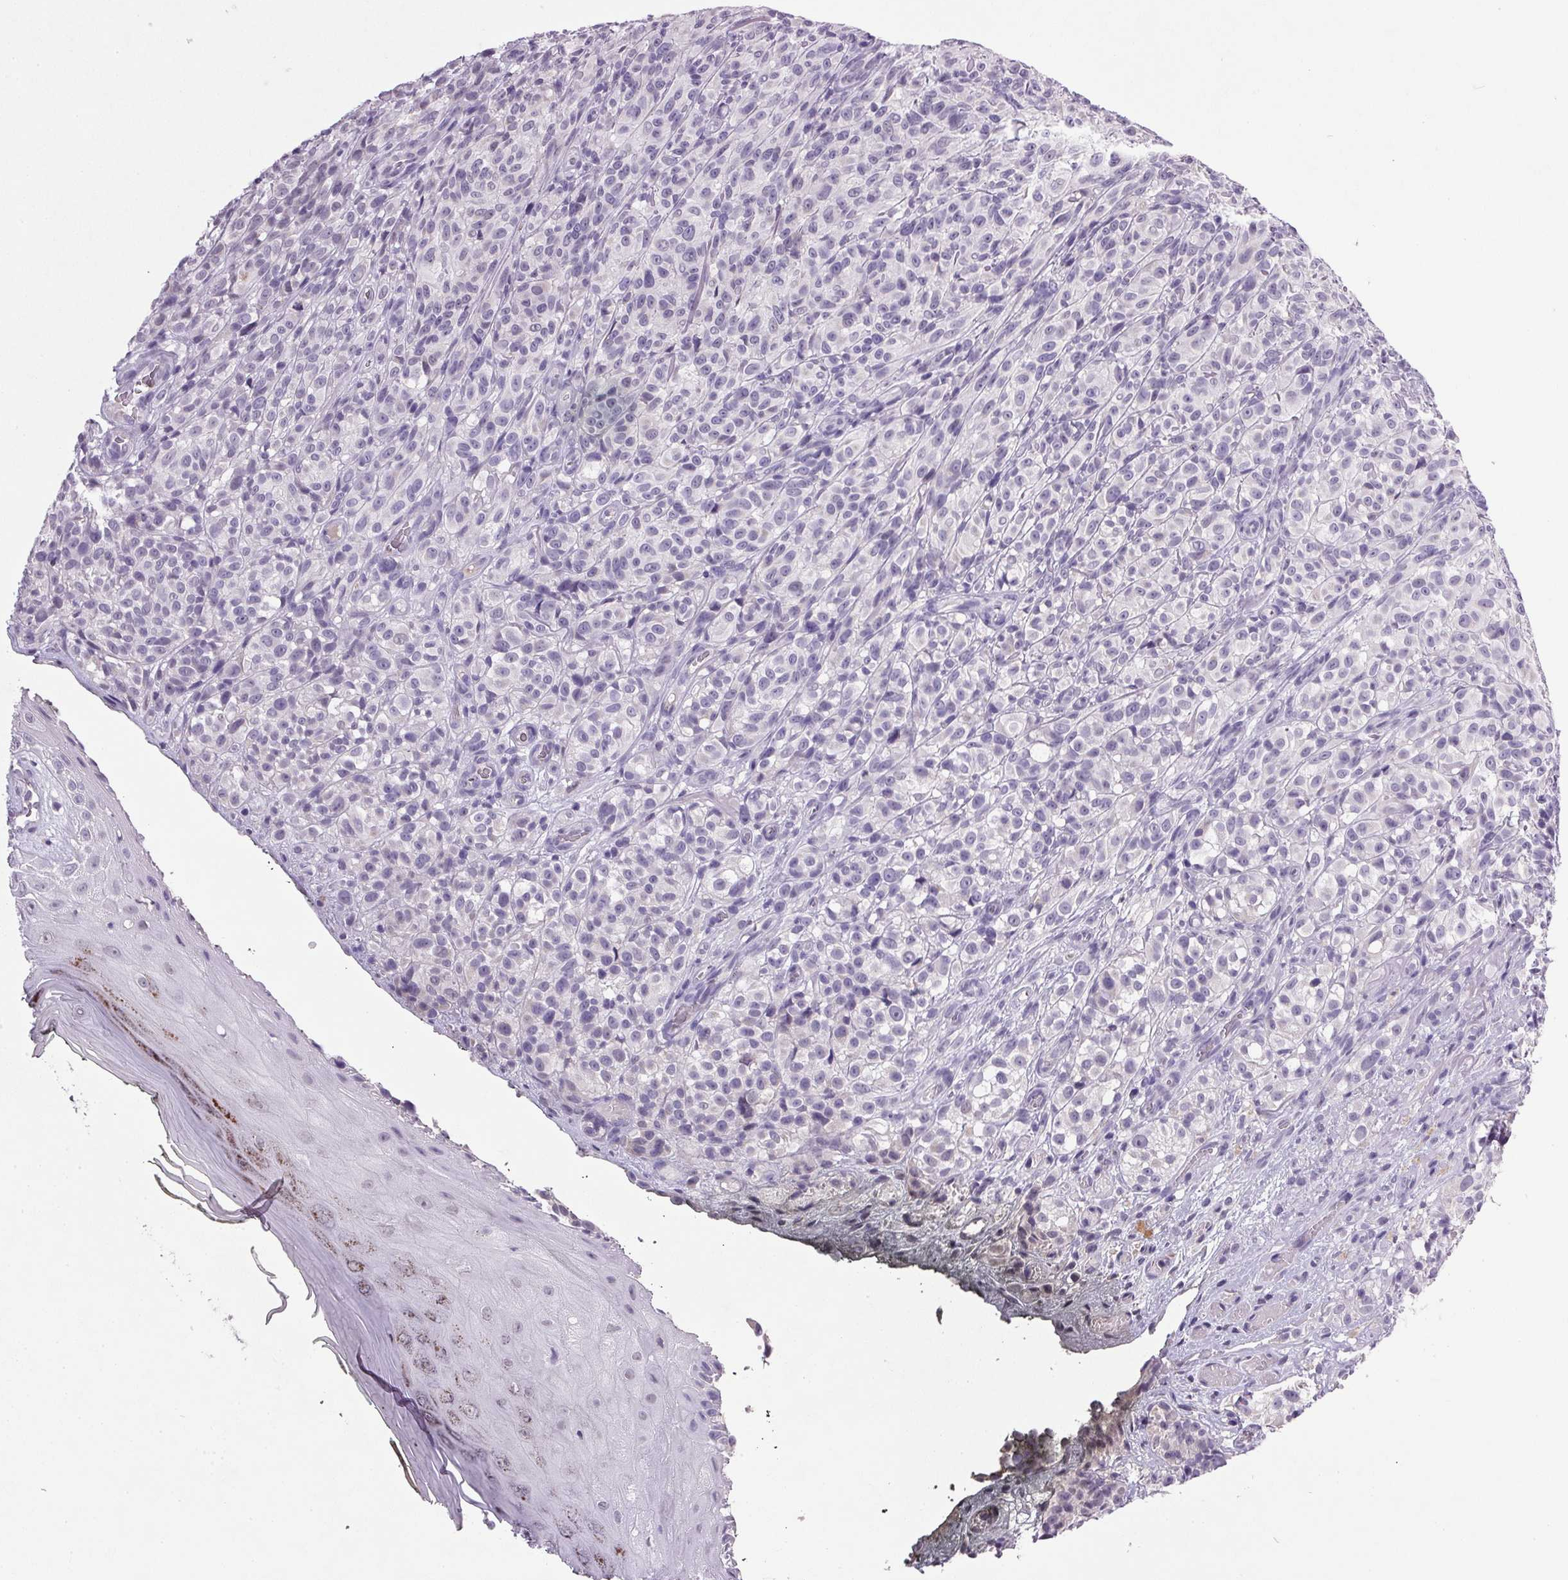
{"staining": {"intensity": "negative", "quantity": "none", "location": "none"}, "tissue": "melanoma", "cell_type": "Tumor cells", "image_type": "cancer", "snomed": [{"axis": "morphology", "description": "Malignant melanoma, NOS"}, {"axis": "topography", "description": "Skin"}], "caption": "Melanoma stained for a protein using immunohistochemistry exhibits no expression tumor cells.", "gene": "TRDN", "patient": {"sex": "female", "age": 85}}